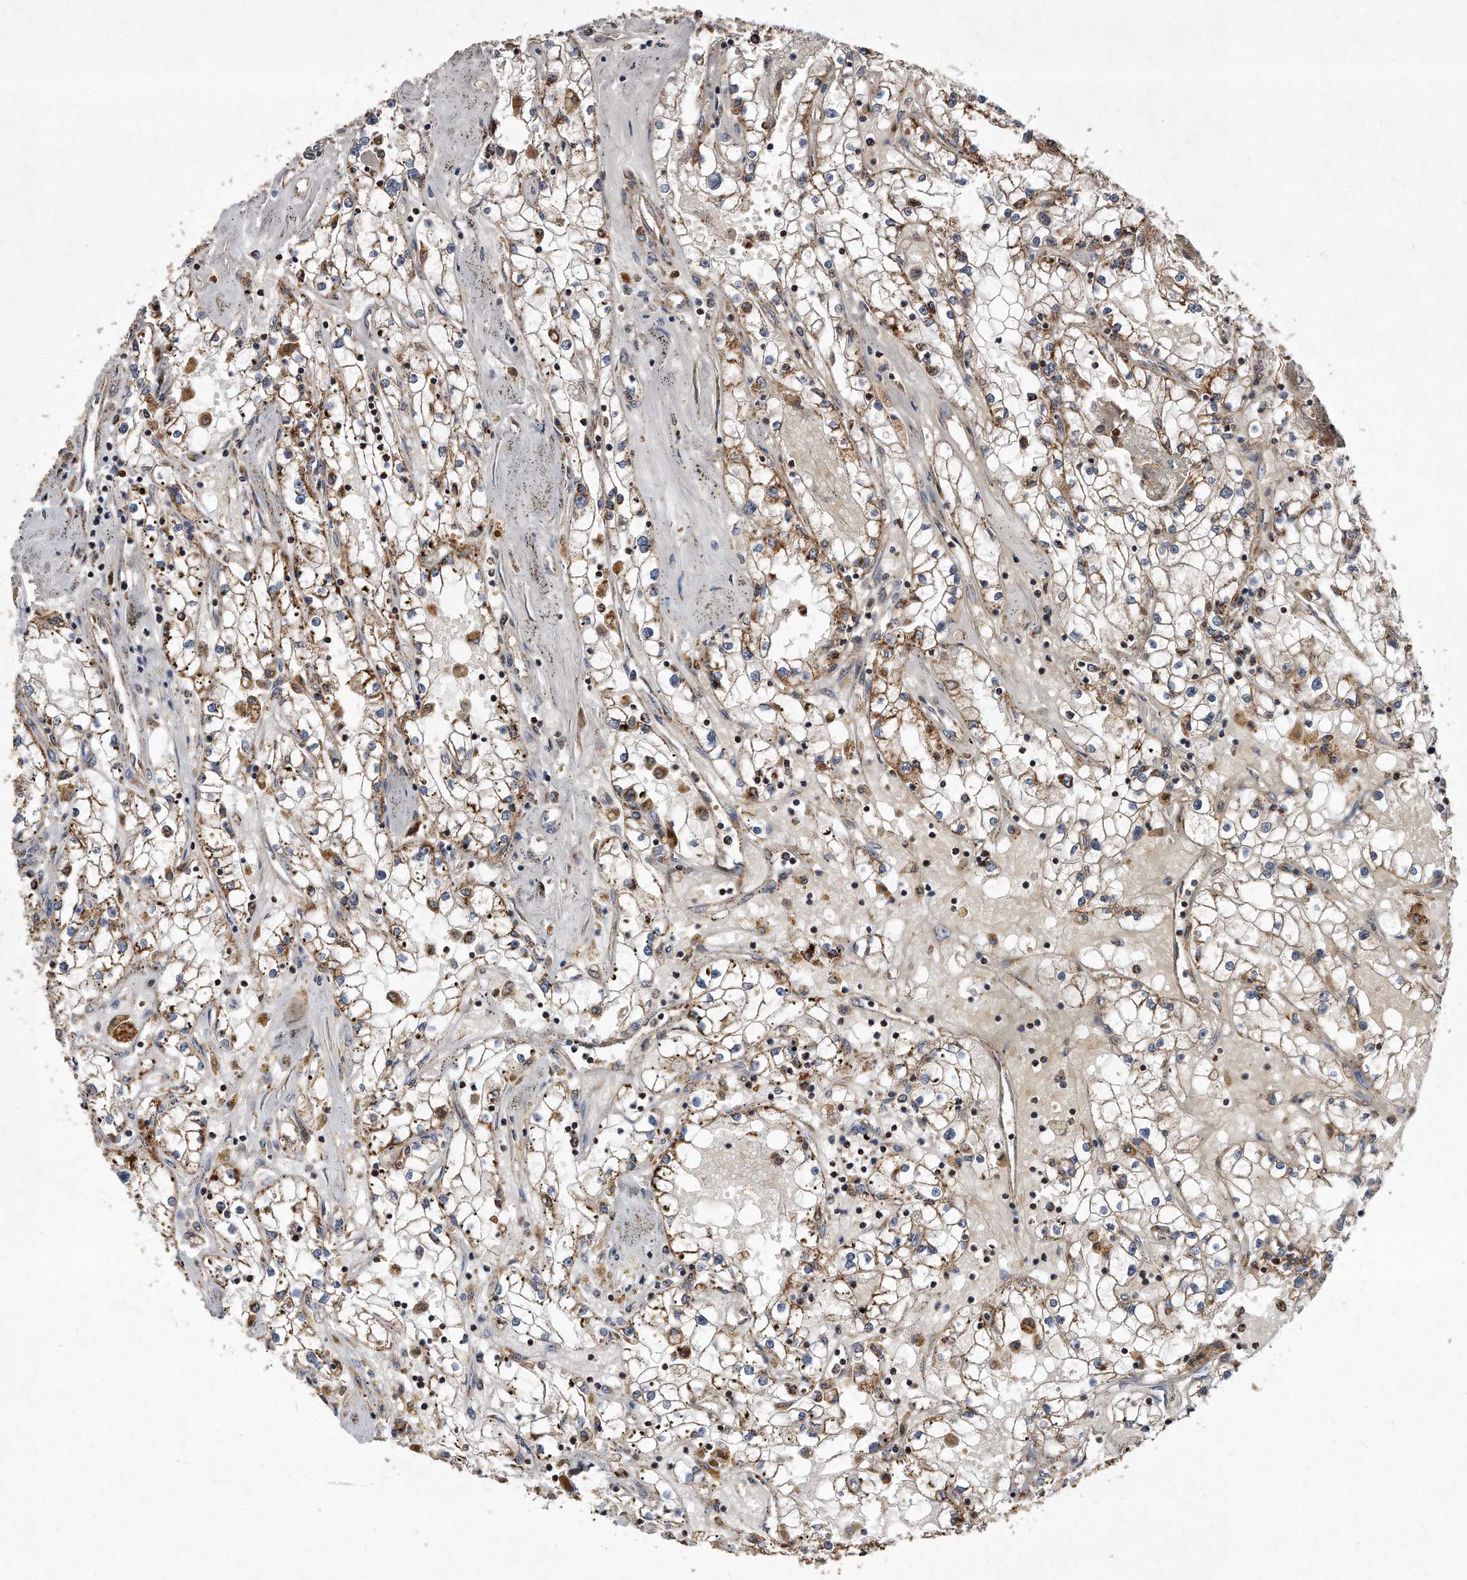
{"staining": {"intensity": "moderate", "quantity": "25%-75%", "location": "cytoplasmic/membranous"}, "tissue": "renal cancer", "cell_type": "Tumor cells", "image_type": "cancer", "snomed": [{"axis": "morphology", "description": "Adenocarcinoma, NOS"}, {"axis": "topography", "description": "Kidney"}], "caption": "The image displays immunohistochemical staining of renal adenocarcinoma. There is moderate cytoplasmic/membranous expression is present in approximately 25%-75% of tumor cells.", "gene": "PPP5C", "patient": {"sex": "male", "age": 56}}